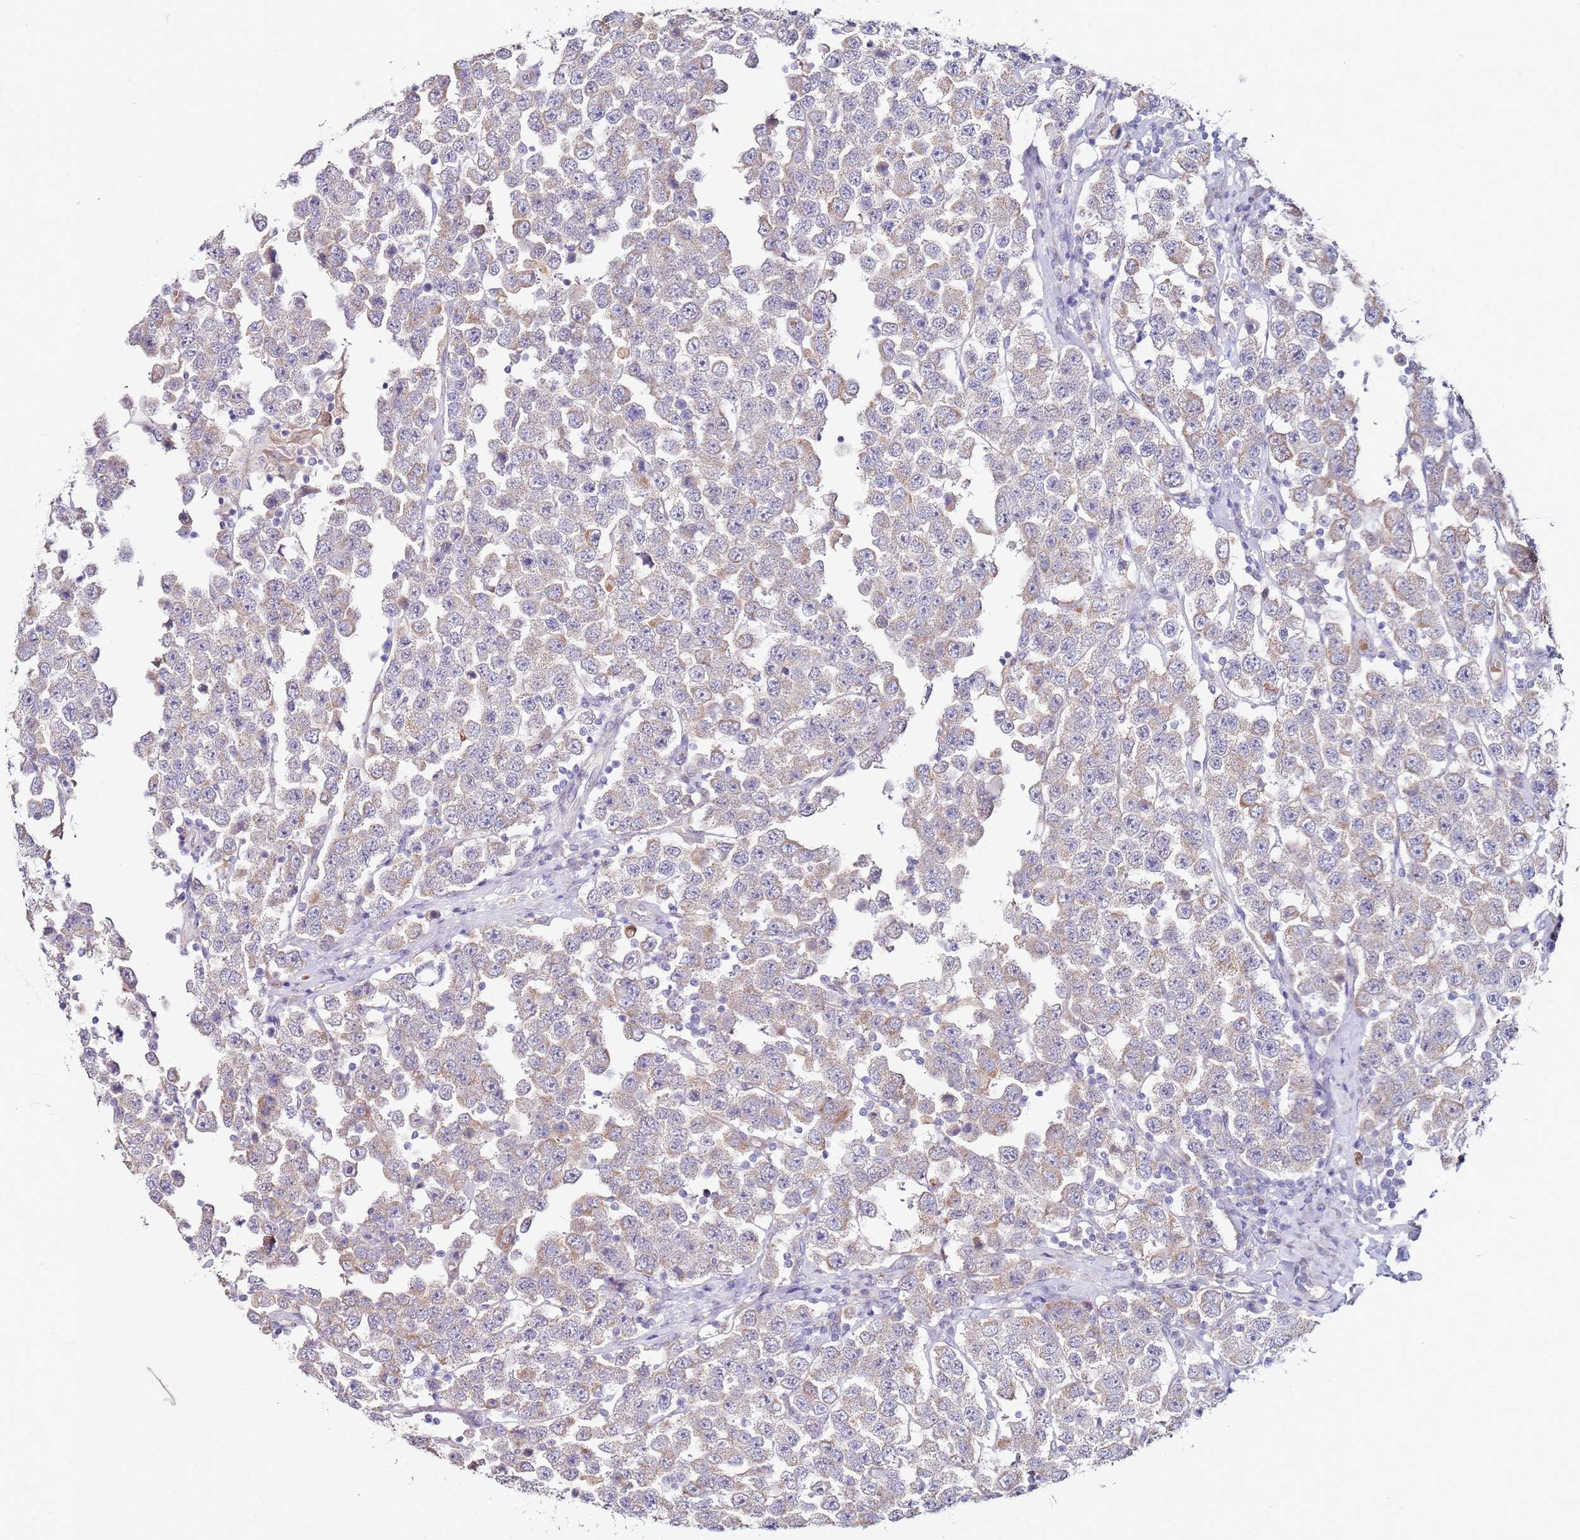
{"staining": {"intensity": "weak", "quantity": "<25%", "location": "cytoplasmic/membranous"}, "tissue": "testis cancer", "cell_type": "Tumor cells", "image_type": "cancer", "snomed": [{"axis": "morphology", "description": "Seminoma, NOS"}, {"axis": "topography", "description": "Testis"}], "caption": "Histopathology image shows no protein positivity in tumor cells of testis cancer (seminoma) tissue.", "gene": "RARS2", "patient": {"sex": "male", "age": 28}}